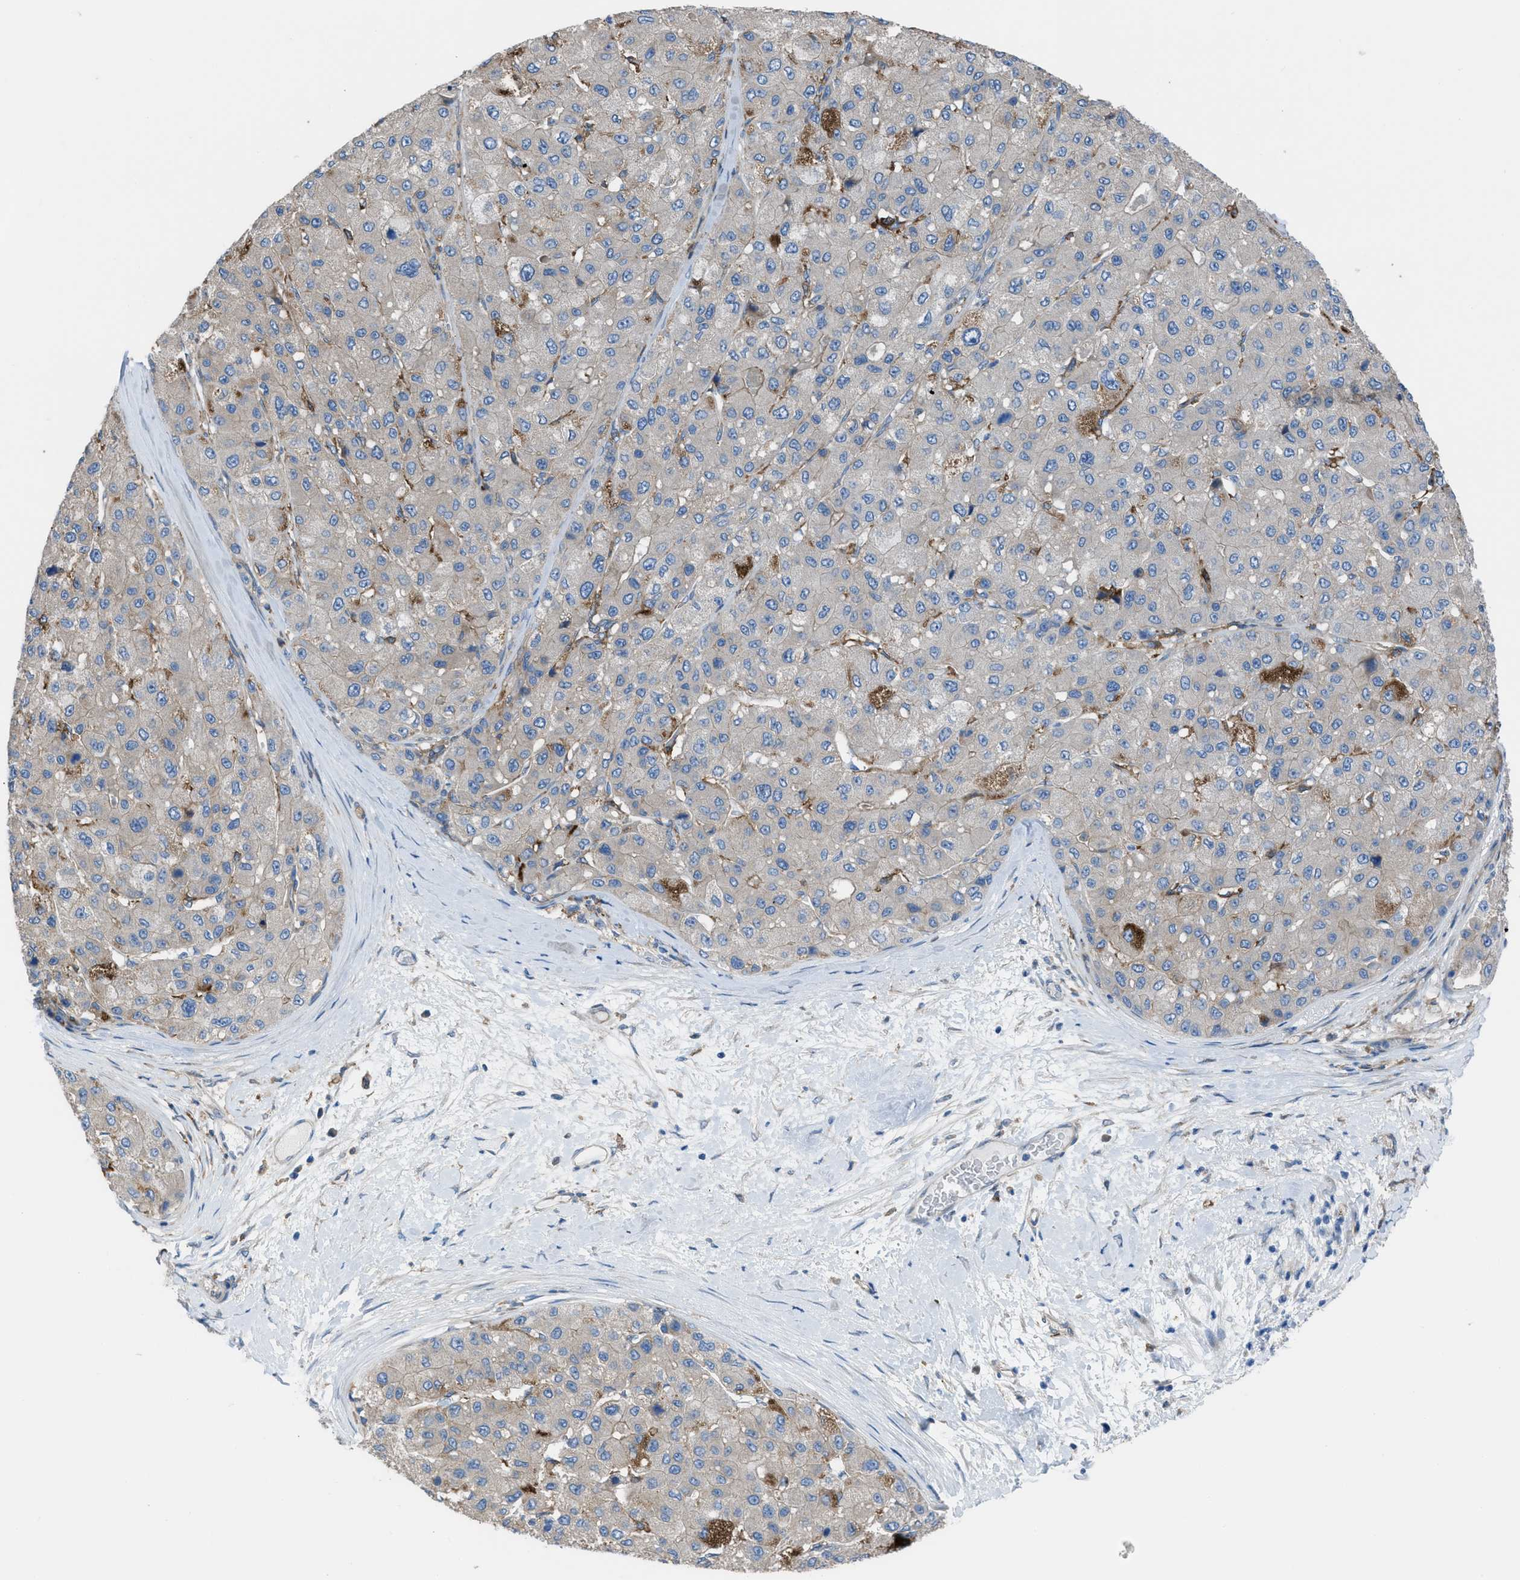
{"staining": {"intensity": "moderate", "quantity": "<25%", "location": "cytoplasmic/membranous"}, "tissue": "liver cancer", "cell_type": "Tumor cells", "image_type": "cancer", "snomed": [{"axis": "morphology", "description": "Carcinoma, Hepatocellular, NOS"}, {"axis": "topography", "description": "Liver"}], "caption": "An immunohistochemistry (IHC) photomicrograph of tumor tissue is shown. Protein staining in brown labels moderate cytoplasmic/membranous positivity in liver hepatocellular carcinoma within tumor cells.", "gene": "EGFR", "patient": {"sex": "male", "age": 80}}